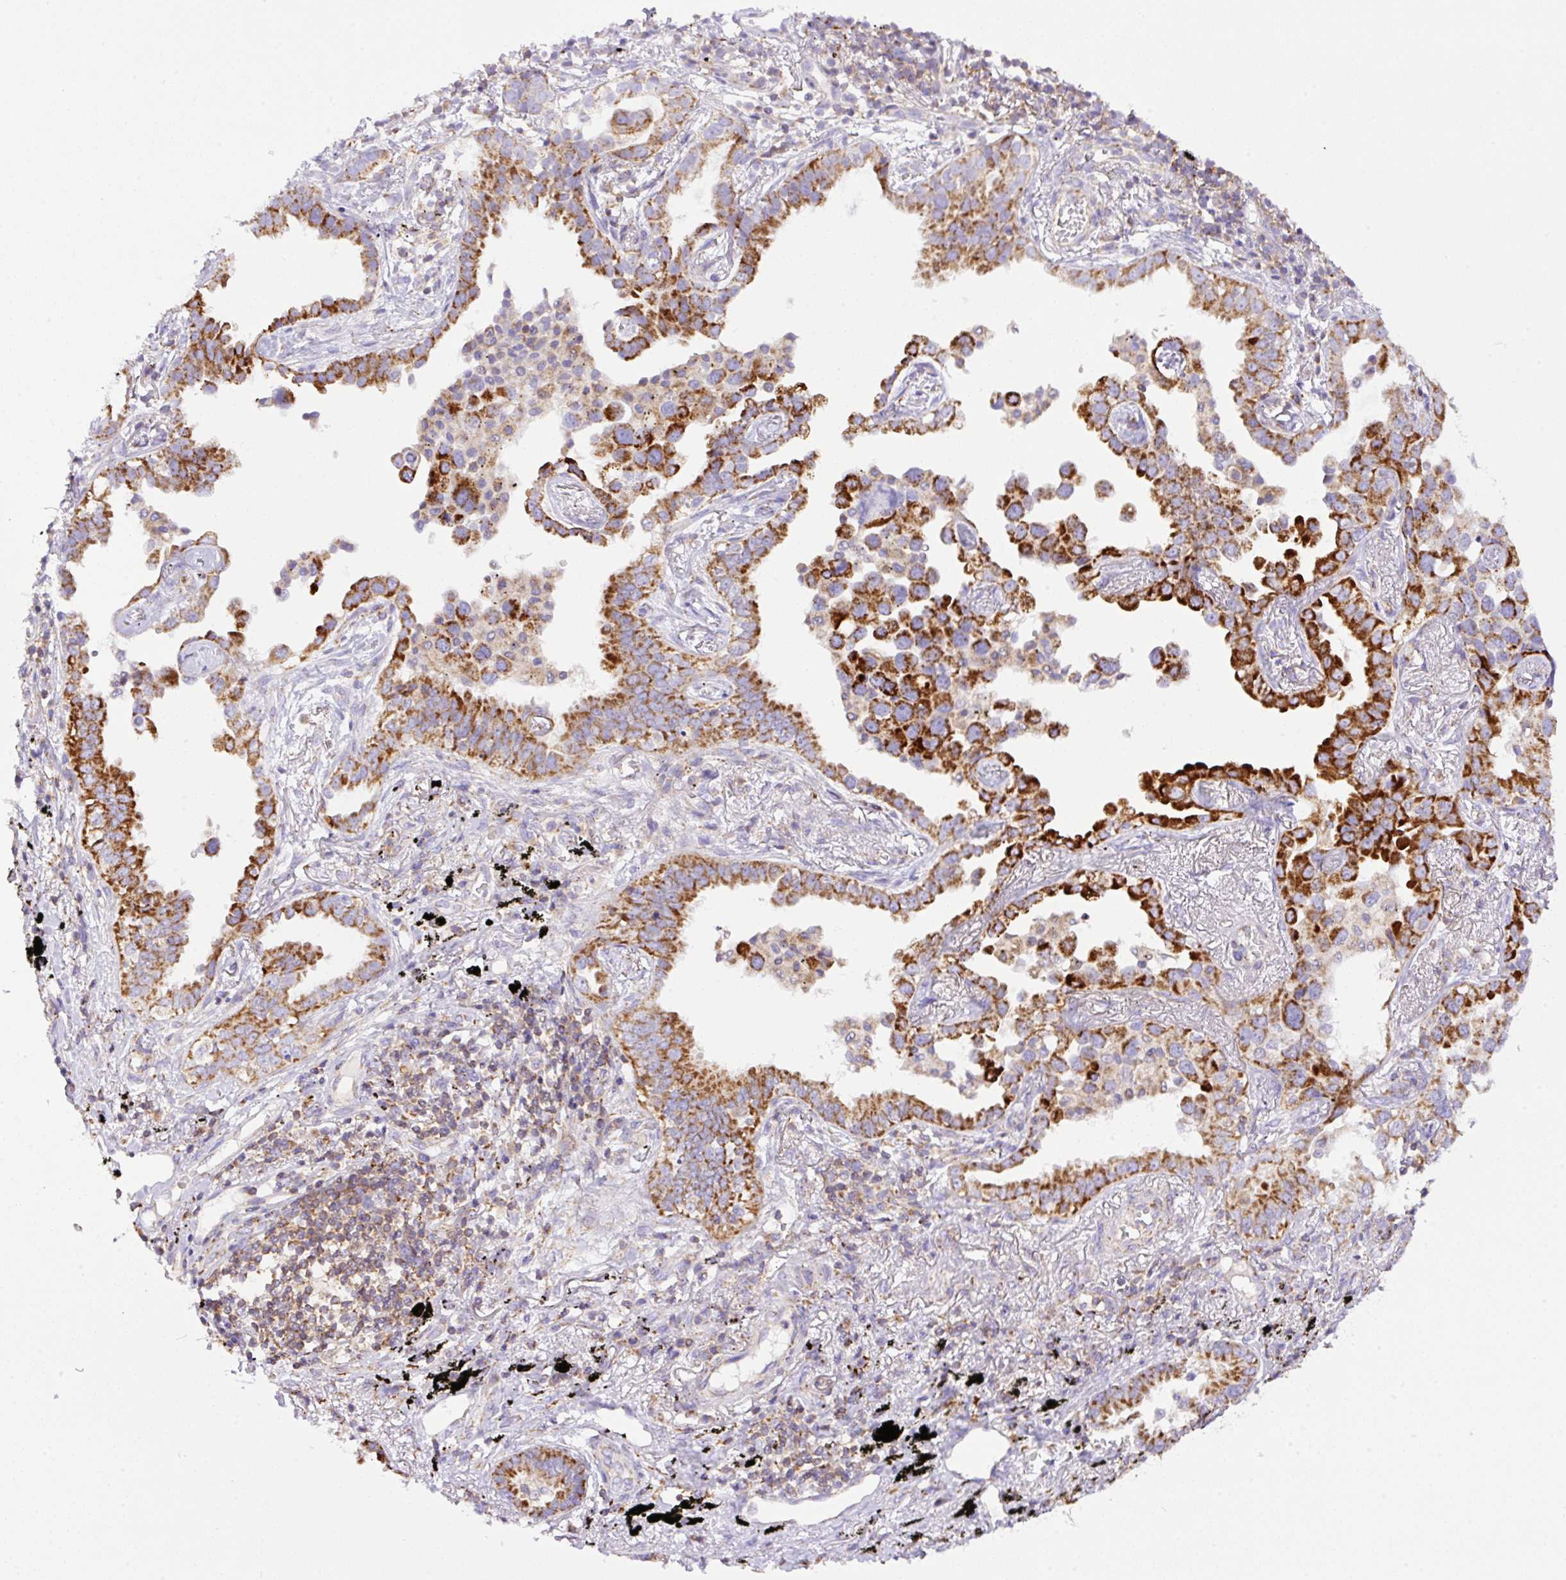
{"staining": {"intensity": "strong", "quantity": ">75%", "location": "cytoplasmic/membranous"}, "tissue": "lung cancer", "cell_type": "Tumor cells", "image_type": "cancer", "snomed": [{"axis": "morphology", "description": "Adenocarcinoma, NOS"}, {"axis": "topography", "description": "Lung"}], "caption": "Protein staining of adenocarcinoma (lung) tissue reveals strong cytoplasmic/membranous staining in approximately >75% of tumor cells.", "gene": "NF1", "patient": {"sex": "male", "age": 67}}